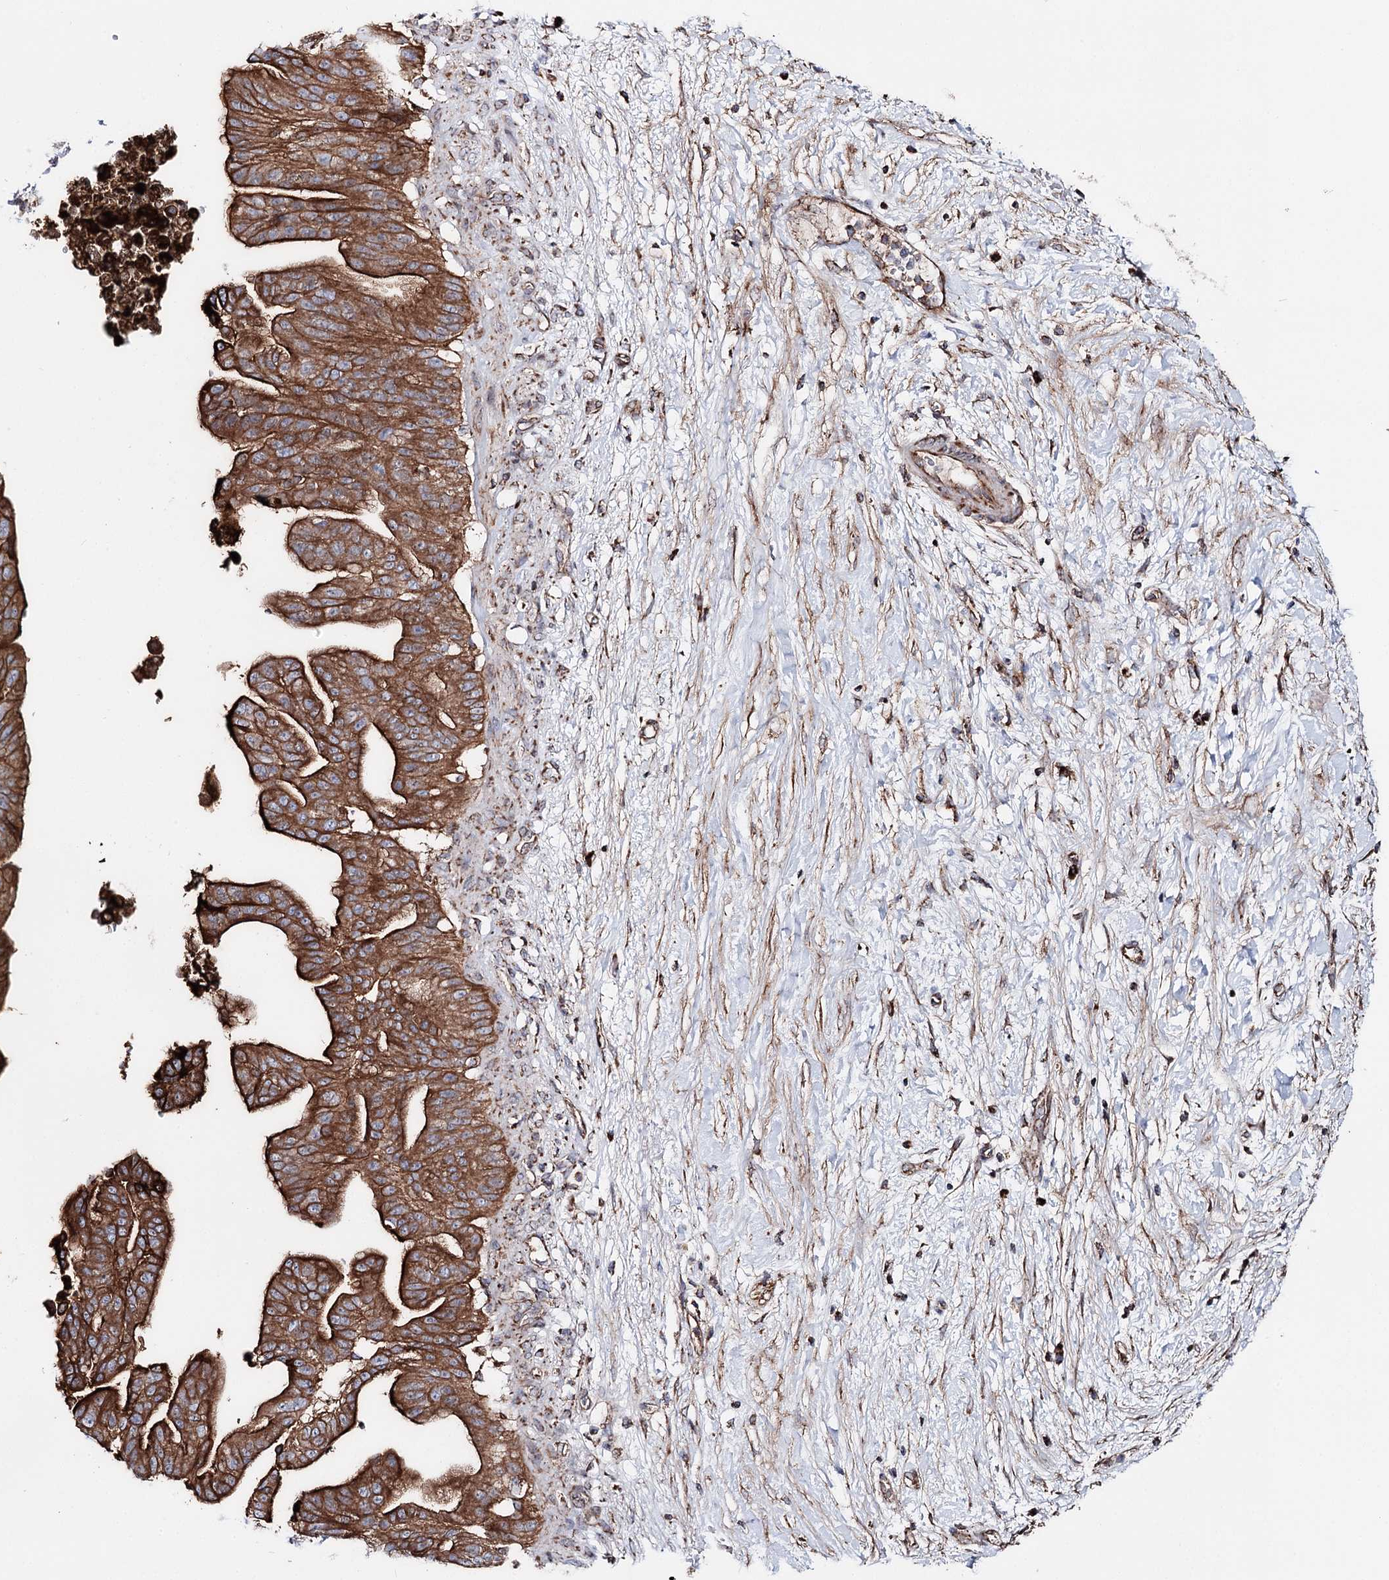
{"staining": {"intensity": "moderate", "quantity": ">75%", "location": "cytoplasmic/membranous"}, "tissue": "pancreatic cancer", "cell_type": "Tumor cells", "image_type": "cancer", "snomed": [{"axis": "morphology", "description": "Adenocarcinoma, NOS"}, {"axis": "topography", "description": "Pancreas"}], "caption": "Pancreatic adenocarcinoma stained with immunohistochemistry (IHC) reveals moderate cytoplasmic/membranous staining in approximately >75% of tumor cells.", "gene": "MSANTD2", "patient": {"sex": "male", "age": 68}}